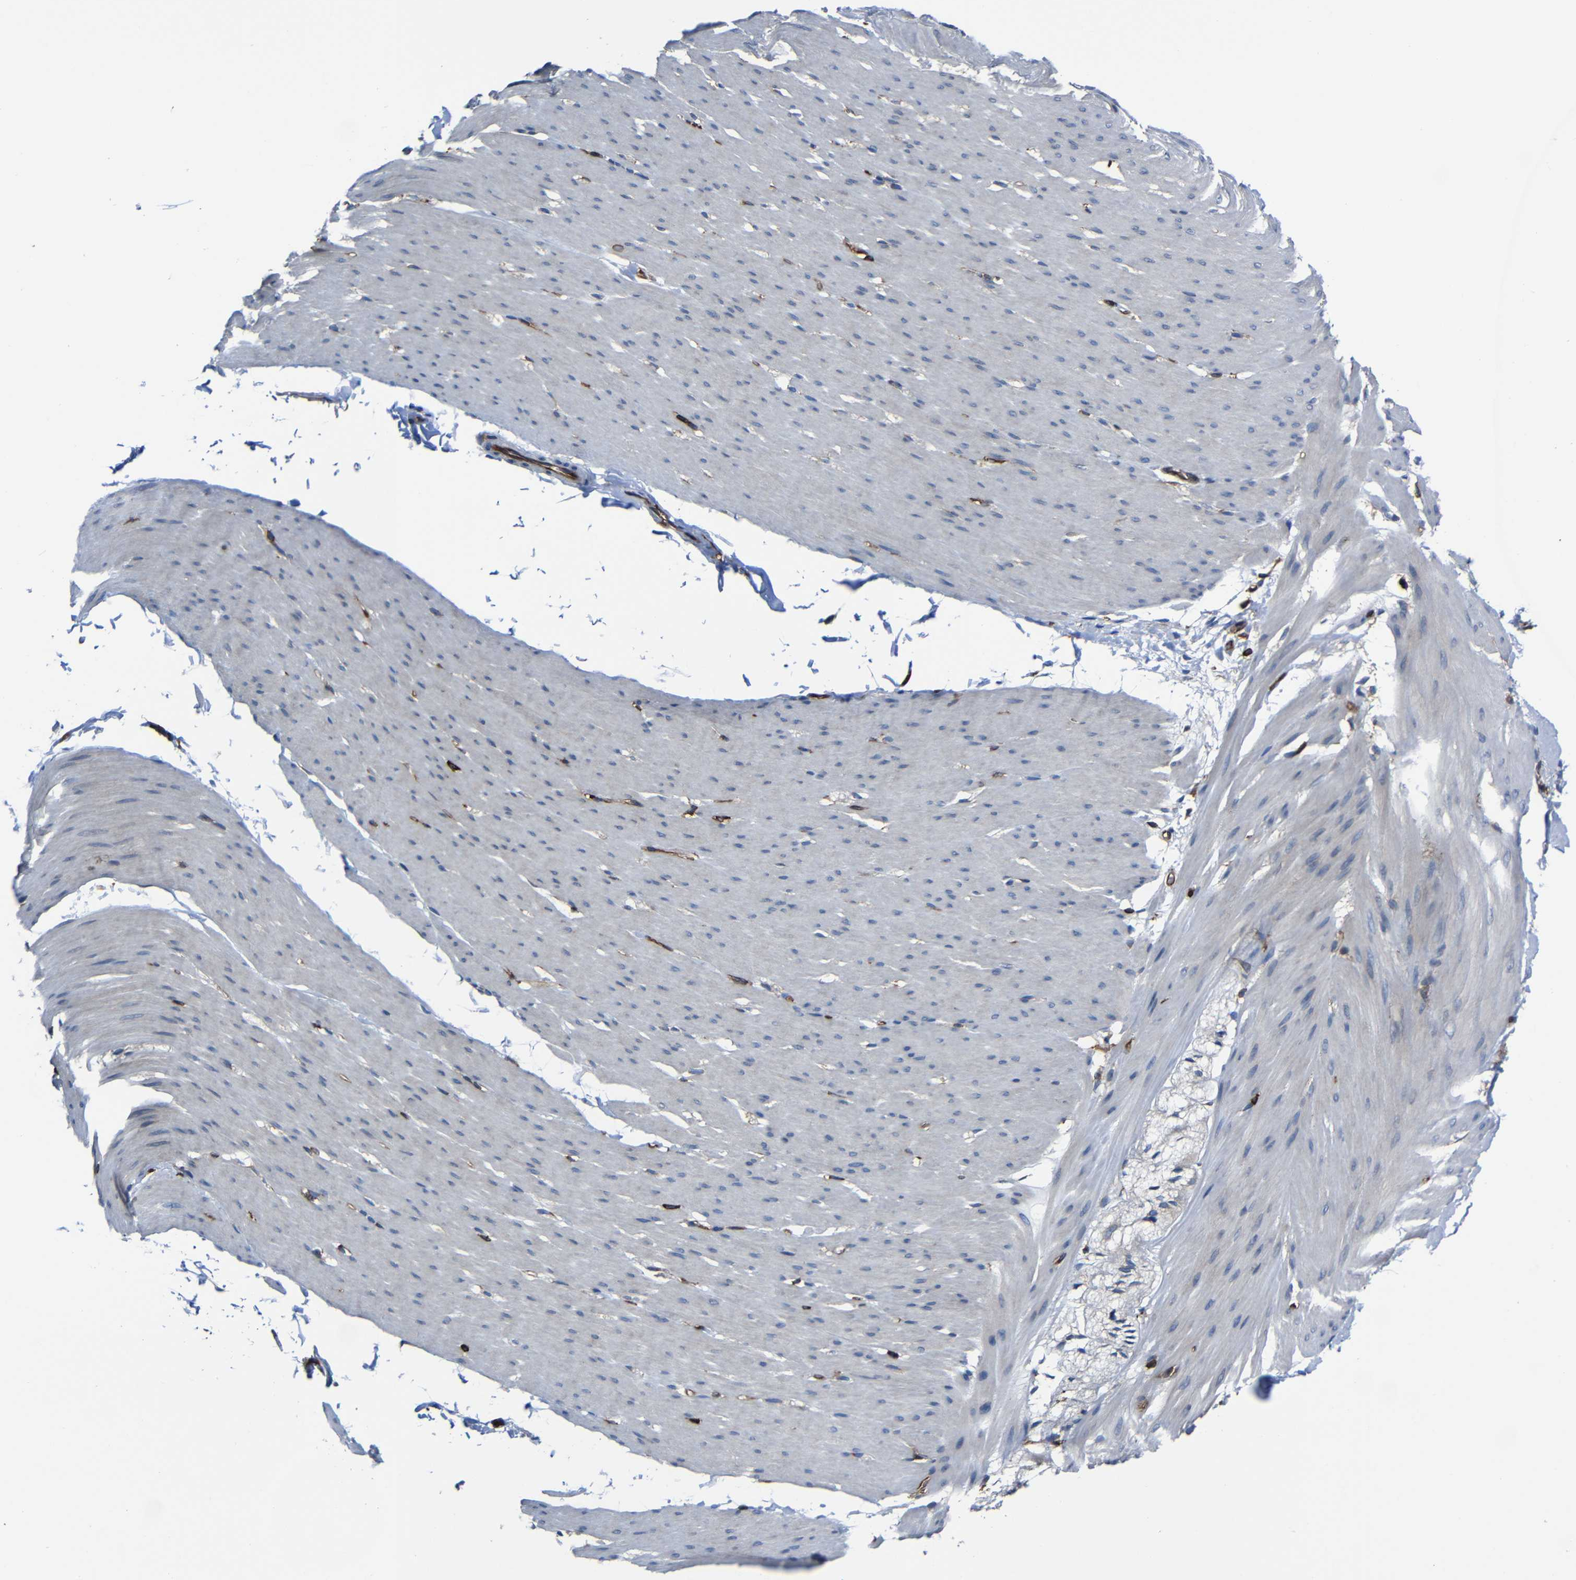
{"staining": {"intensity": "weak", "quantity": "<25%", "location": "cytoplasmic/membranous"}, "tissue": "smooth muscle", "cell_type": "Smooth muscle cells", "image_type": "normal", "snomed": [{"axis": "morphology", "description": "Normal tissue, NOS"}, {"axis": "topography", "description": "Smooth muscle"}, {"axis": "topography", "description": "Colon"}], "caption": "Smooth muscle cells are negative for protein expression in normal human smooth muscle. The staining is performed using DAB (3,3'-diaminobenzidine) brown chromogen with nuclei counter-stained in using hematoxylin.", "gene": "ARHGEF1", "patient": {"sex": "male", "age": 67}}